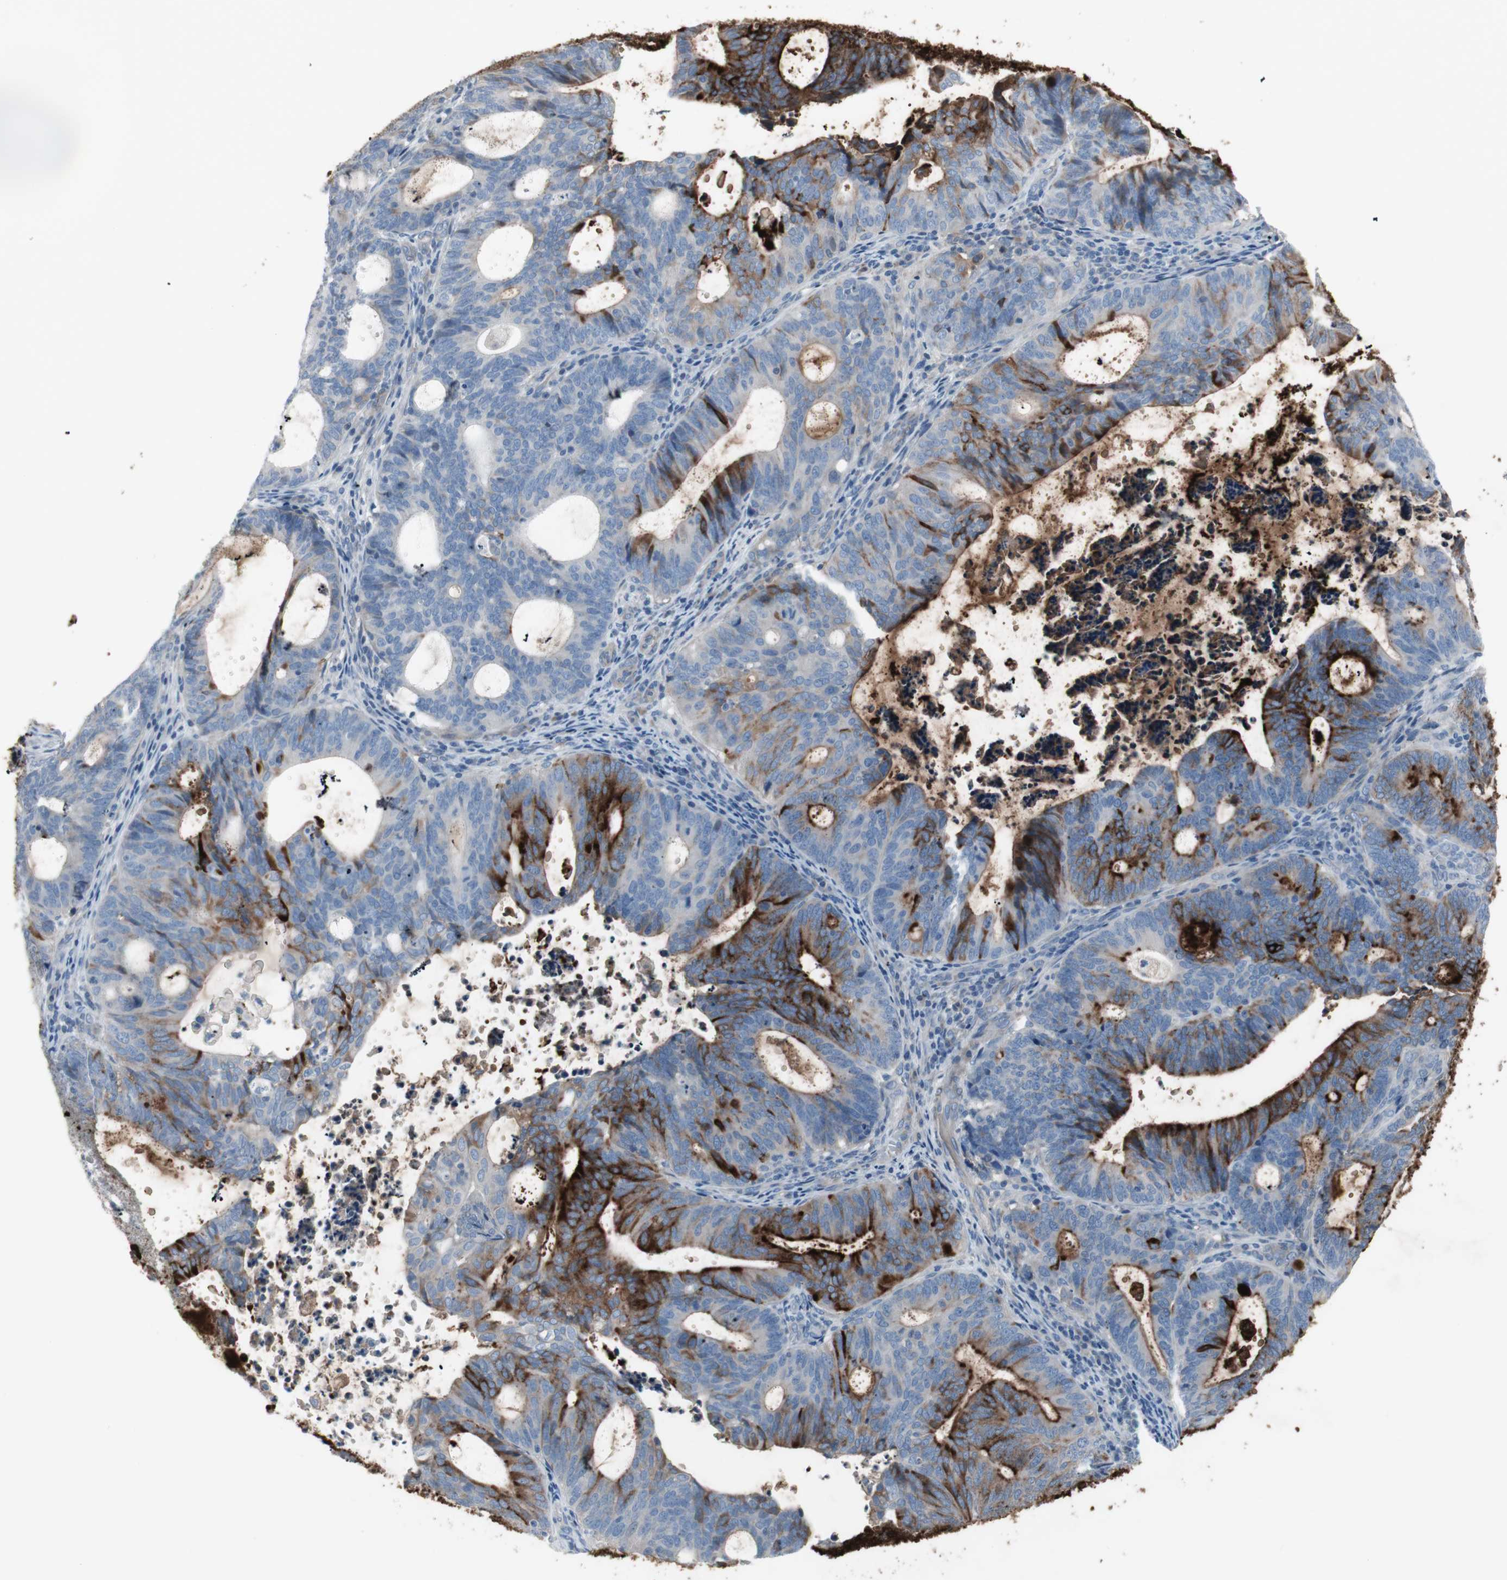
{"staining": {"intensity": "strong", "quantity": "25%-75%", "location": "cytoplasmic/membranous"}, "tissue": "endometrial cancer", "cell_type": "Tumor cells", "image_type": "cancer", "snomed": [{"axis": "morphology", "description": "Adenocarcinoma, NOS"}, {"axis": "topography", "description": "Uterus"}], "caption": "About 25%-75% of tumor cells in adenocarcinoma (endometrial) show strong cytoplasmic/membranous protein positivity as visualized by brown immunohistochemical staining.", "gene": "PIGR", "patient": {"sex": "female", "age": 83}}